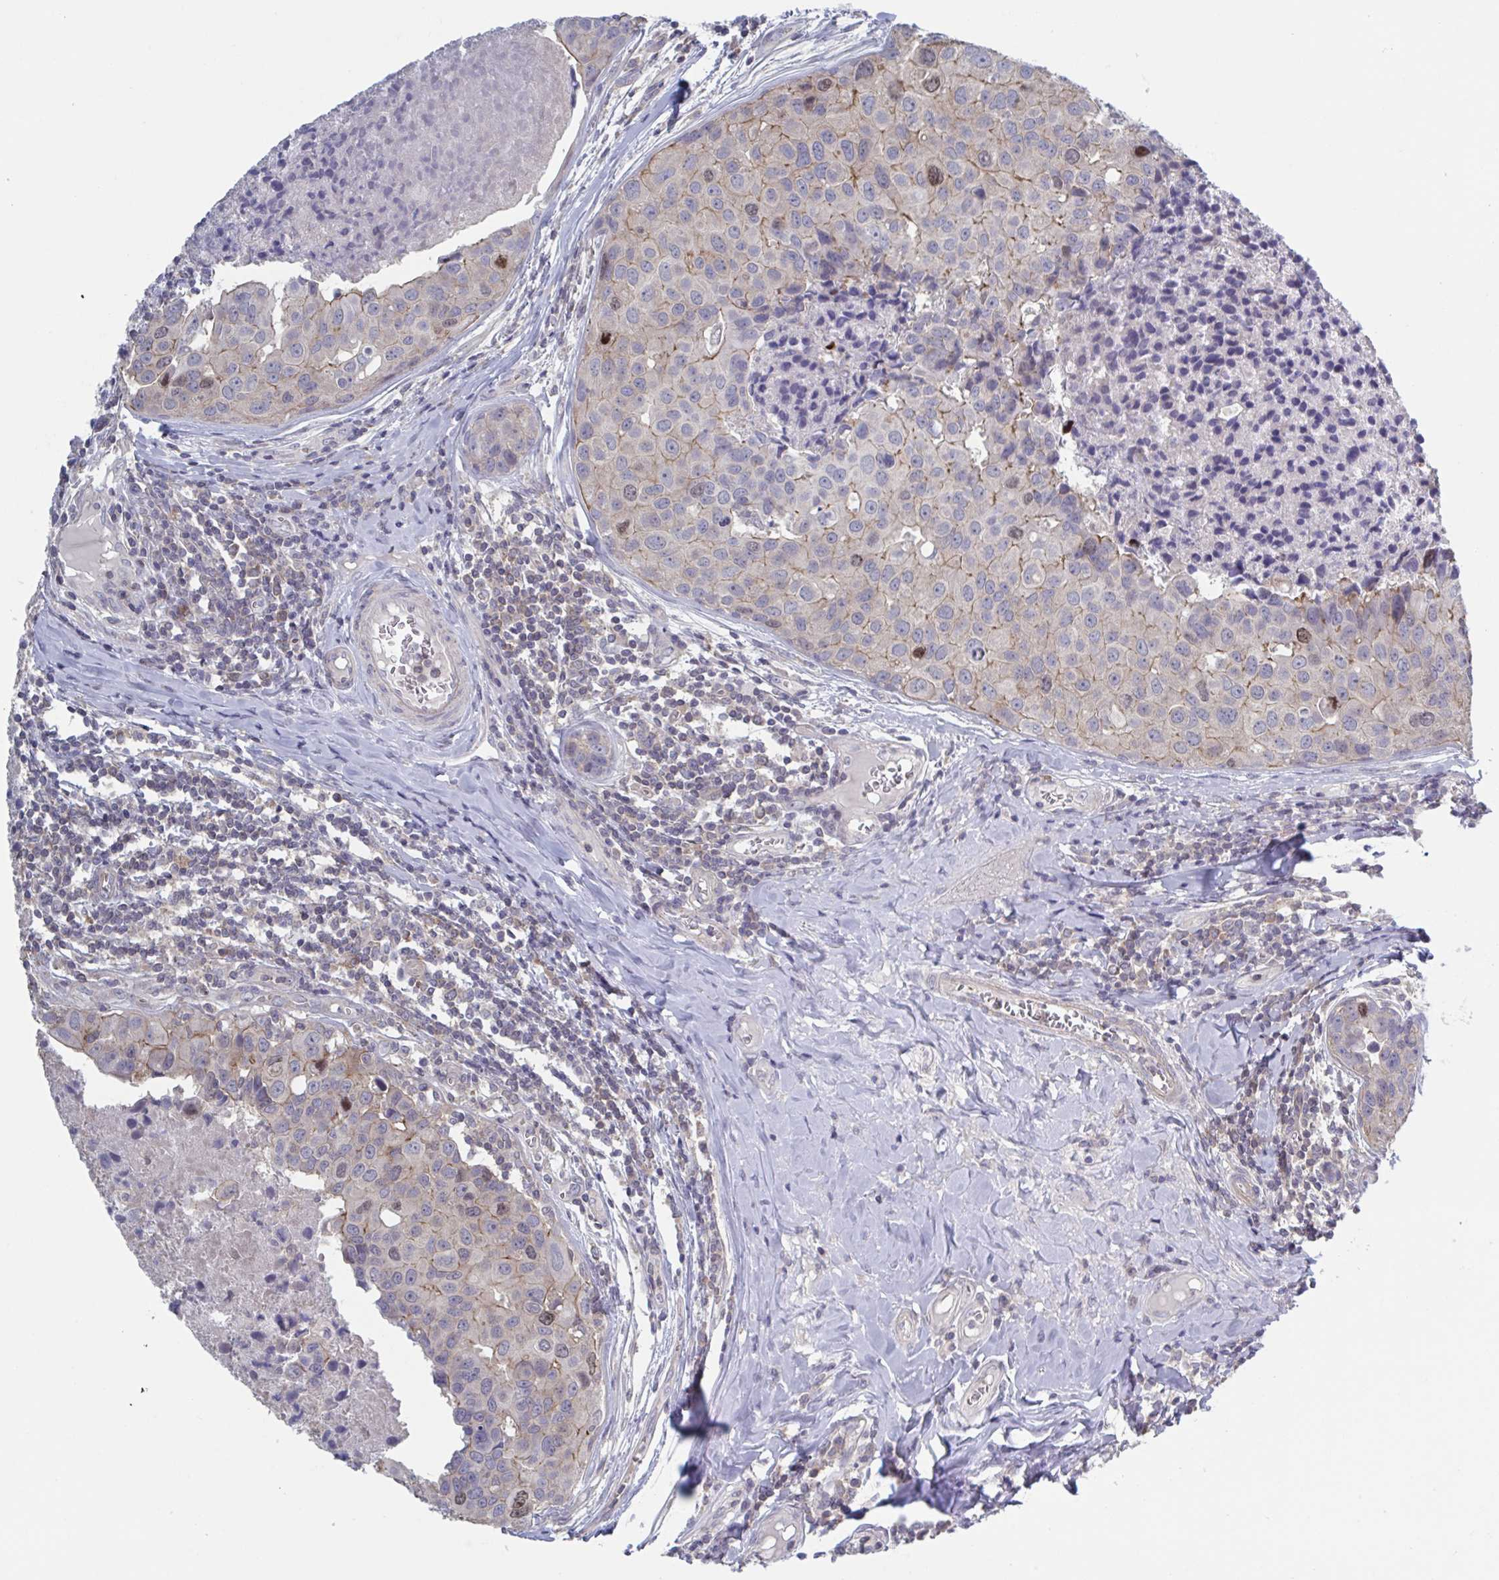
{"staining": {"intensity": "moderate", "quantity": "<25%", "location": "cytoplasmic/membranous,nuclear"}, "tissue": "breast cancer", "cell_type": "Tumor cells", "image_type": "cancer", "snomed": [{"axis": "morphology", "description": "Duct carcinoma"}, {"axis": "topography", "description": "Breast"}], "caption": "A brown stain shows moderate cytoplasmic/membranous and nuclear positivity of a protein in human breast intraductal carcinoma tumor cells. The protein of interest is stained brown, and the nuclei are stained in blue (DAB IHC with brightfield microscopy, high magnification).", "gene": "STK26", "patient": {"sex": "female", "age": 24}}